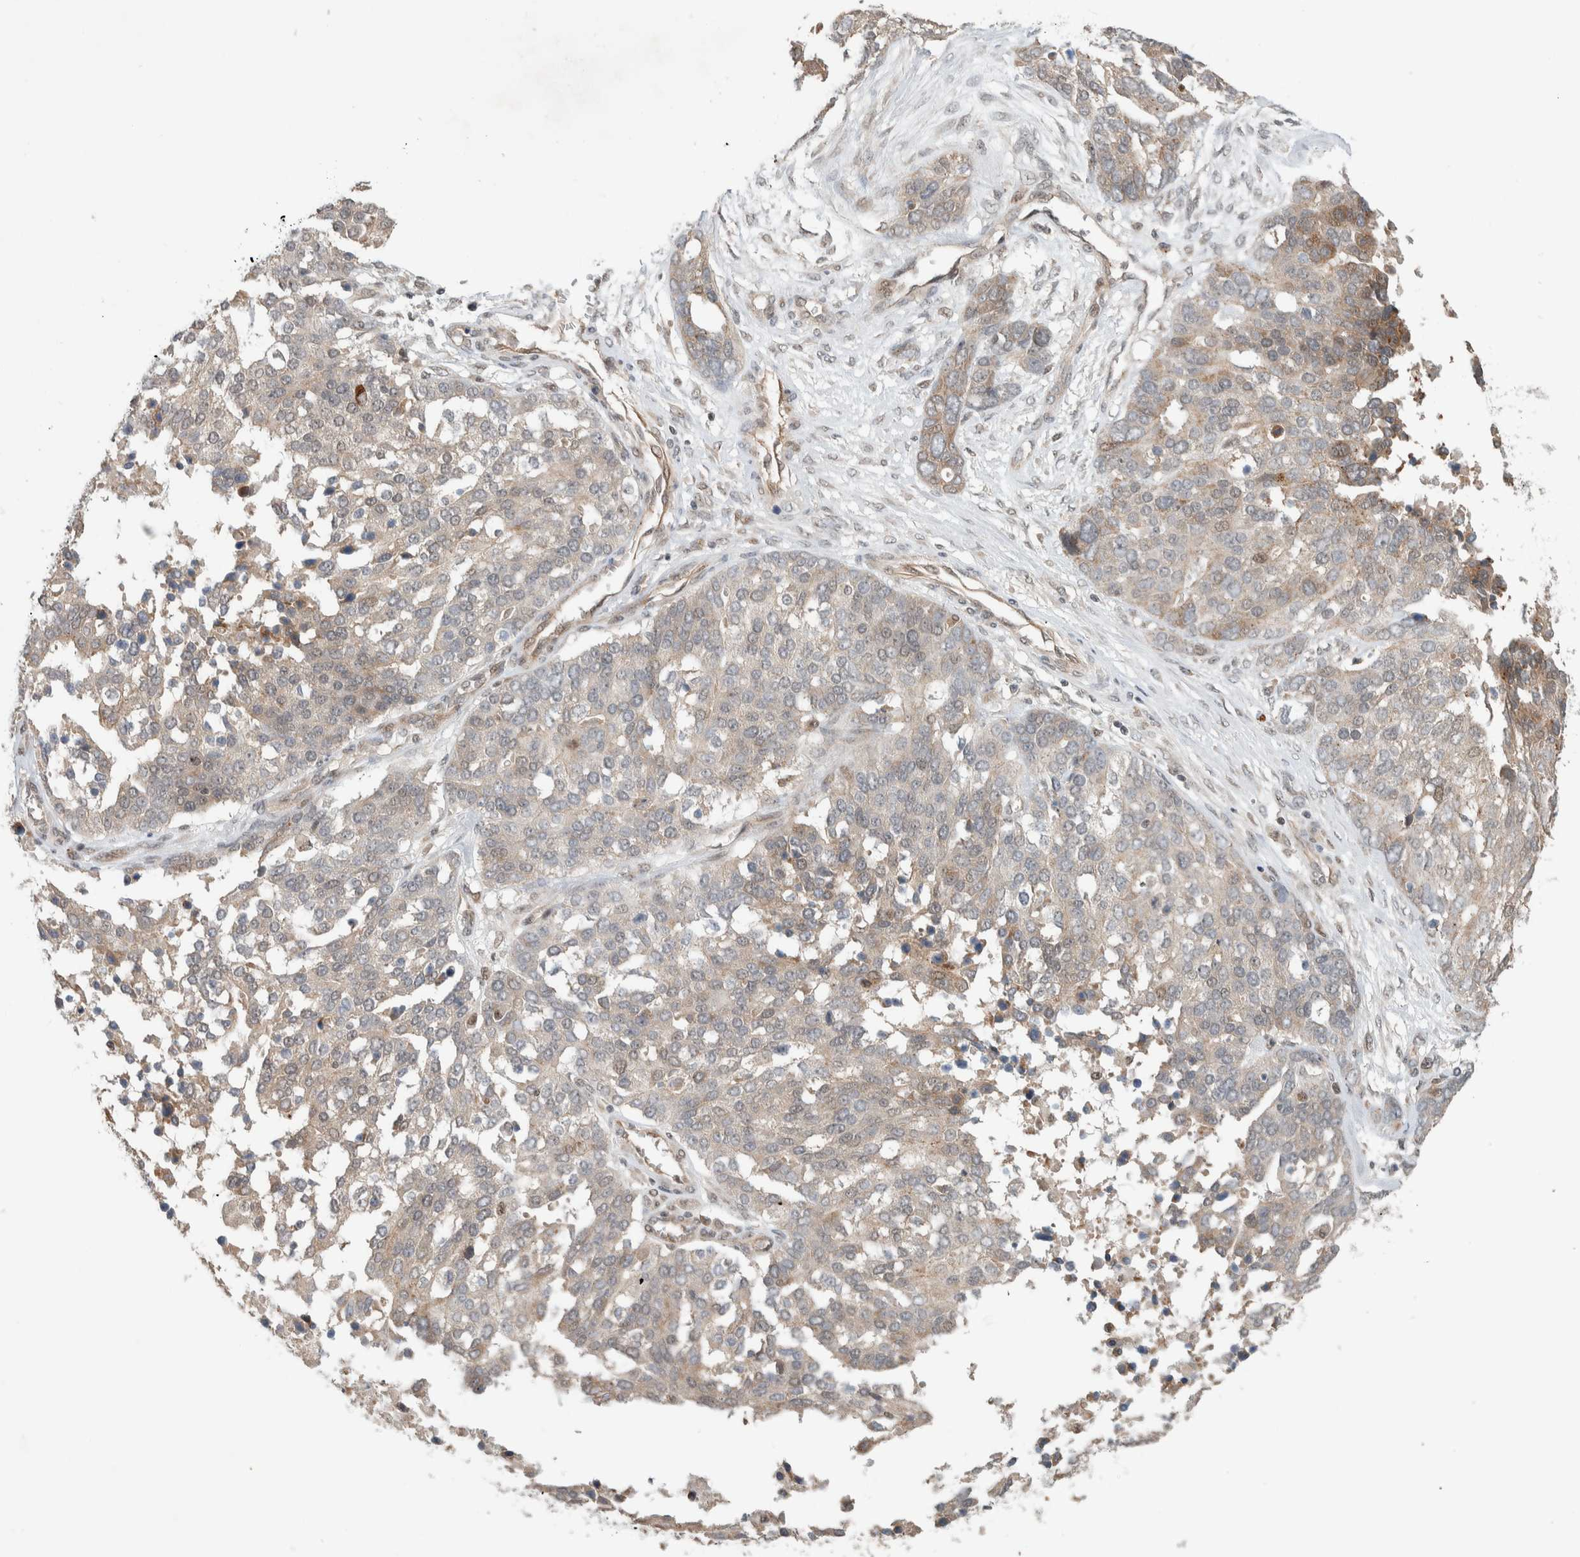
{"staining": {"intensity": "weak", "quantity": "<25%", "location": "cytoplasmic/membranous"}, "tissue": "ovarian cancer", "cell_type": "Tumor cells", "image_type": "cancer", "snomed": [{"axis": "morphology", "description": "Cystadenocarcinoma, serous, NOS"}, {"axis": "topography", "description": "Ovary"}], "caption": "An image of human serous cystadenocarcinoma (ovarian) is negative for staining in tumor cells.", "gene": "DEPTOR", "patient": {"sex": "female", "age": 44}}